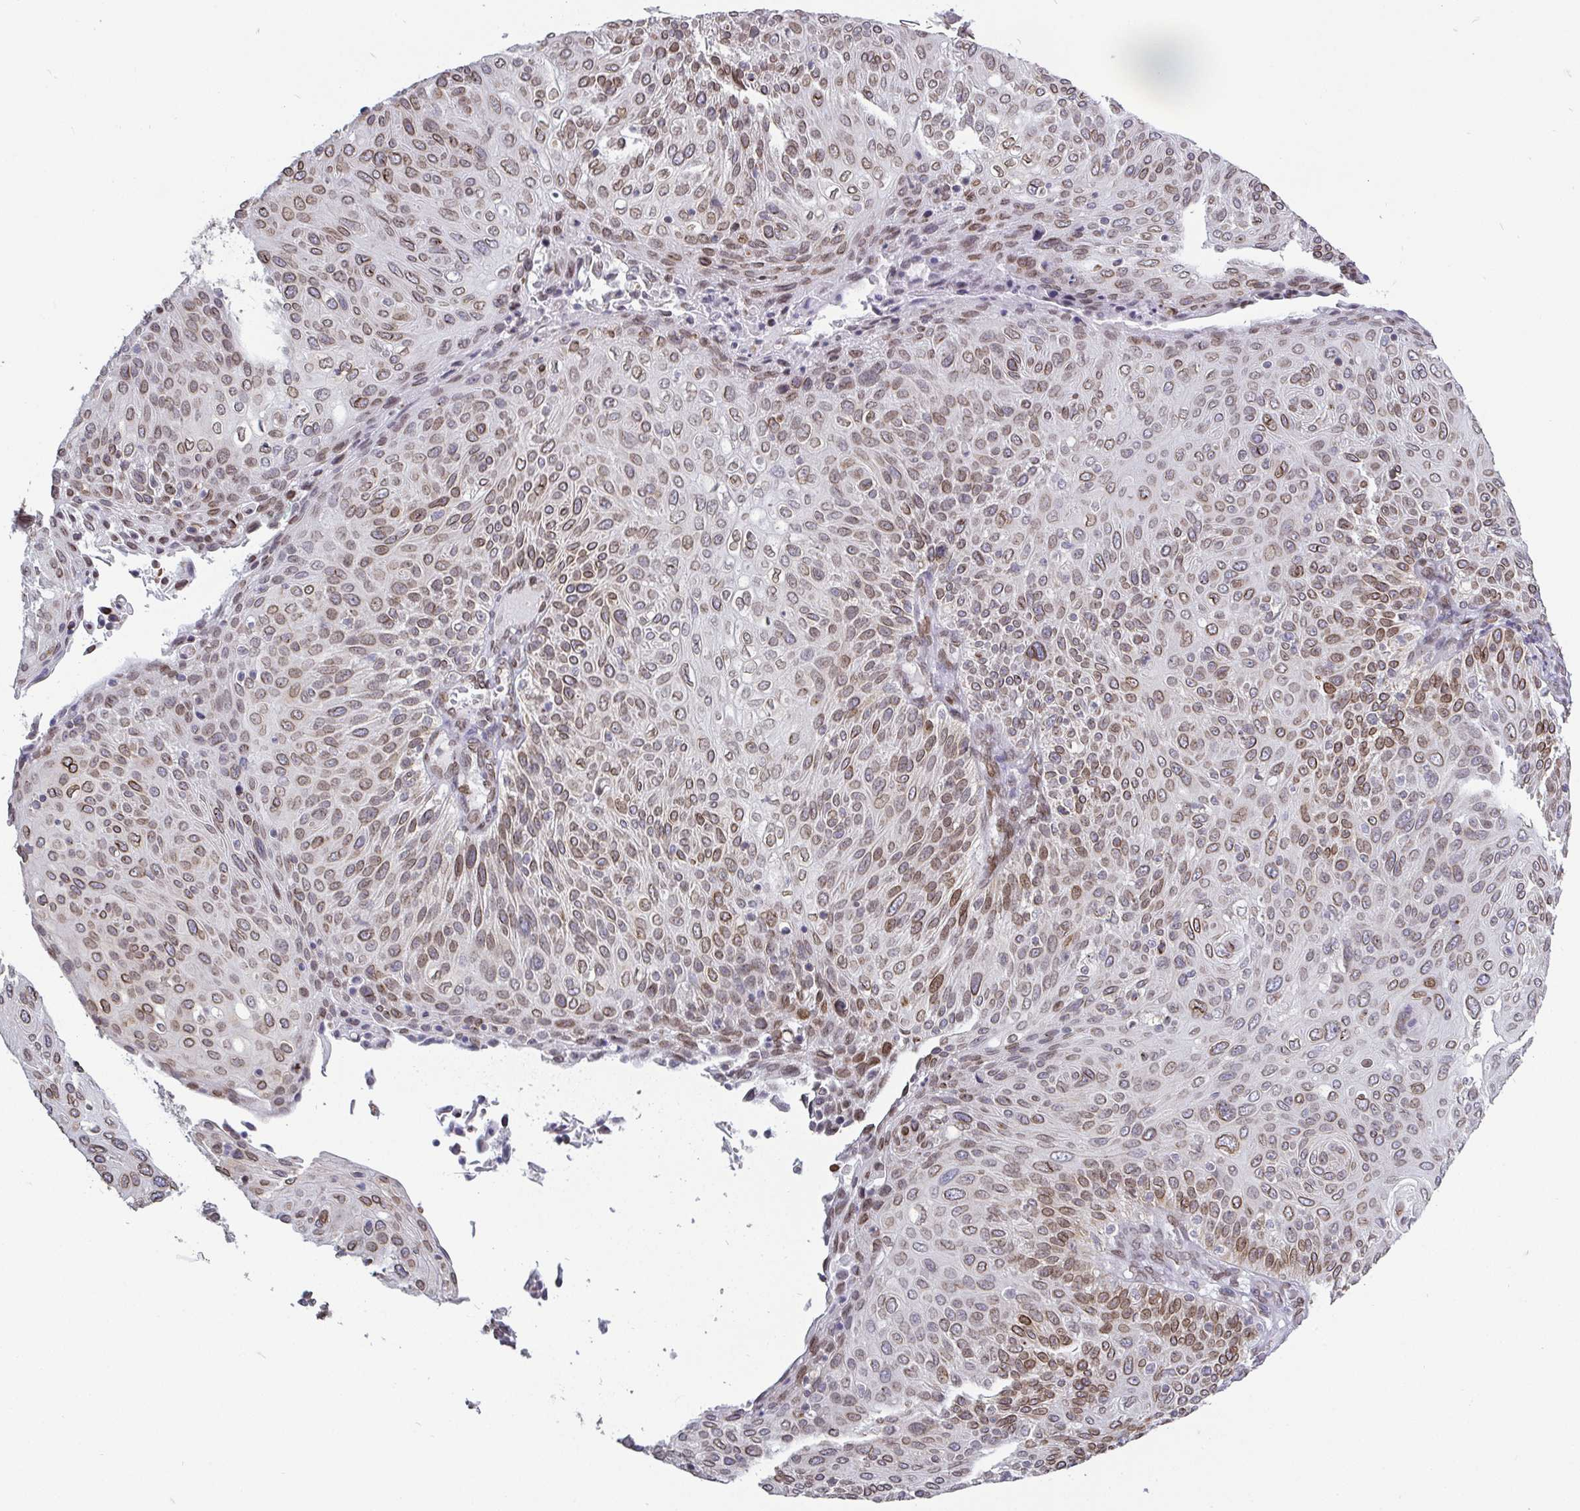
{"staining": {"intensity": "moderate", "quantity": ">75%", "location": "cytoplasmic/membranous,nuclear"}, "tissue": "cervical cancer", "cell_type": "Tumor cells", "image_type": "cancer", "snomed": [{"axis": "morphology", "description": "Squamous cell carcinoma, NOS"}, {"axis": "topography", "description": "Cervix"}], "caption": "Squamous cell carcinoma (cervical) stained with a protein marker reveals moderate staining in tumor cells.", "gene": "EMD", "patient": {"sex": "female", "age": 31}}